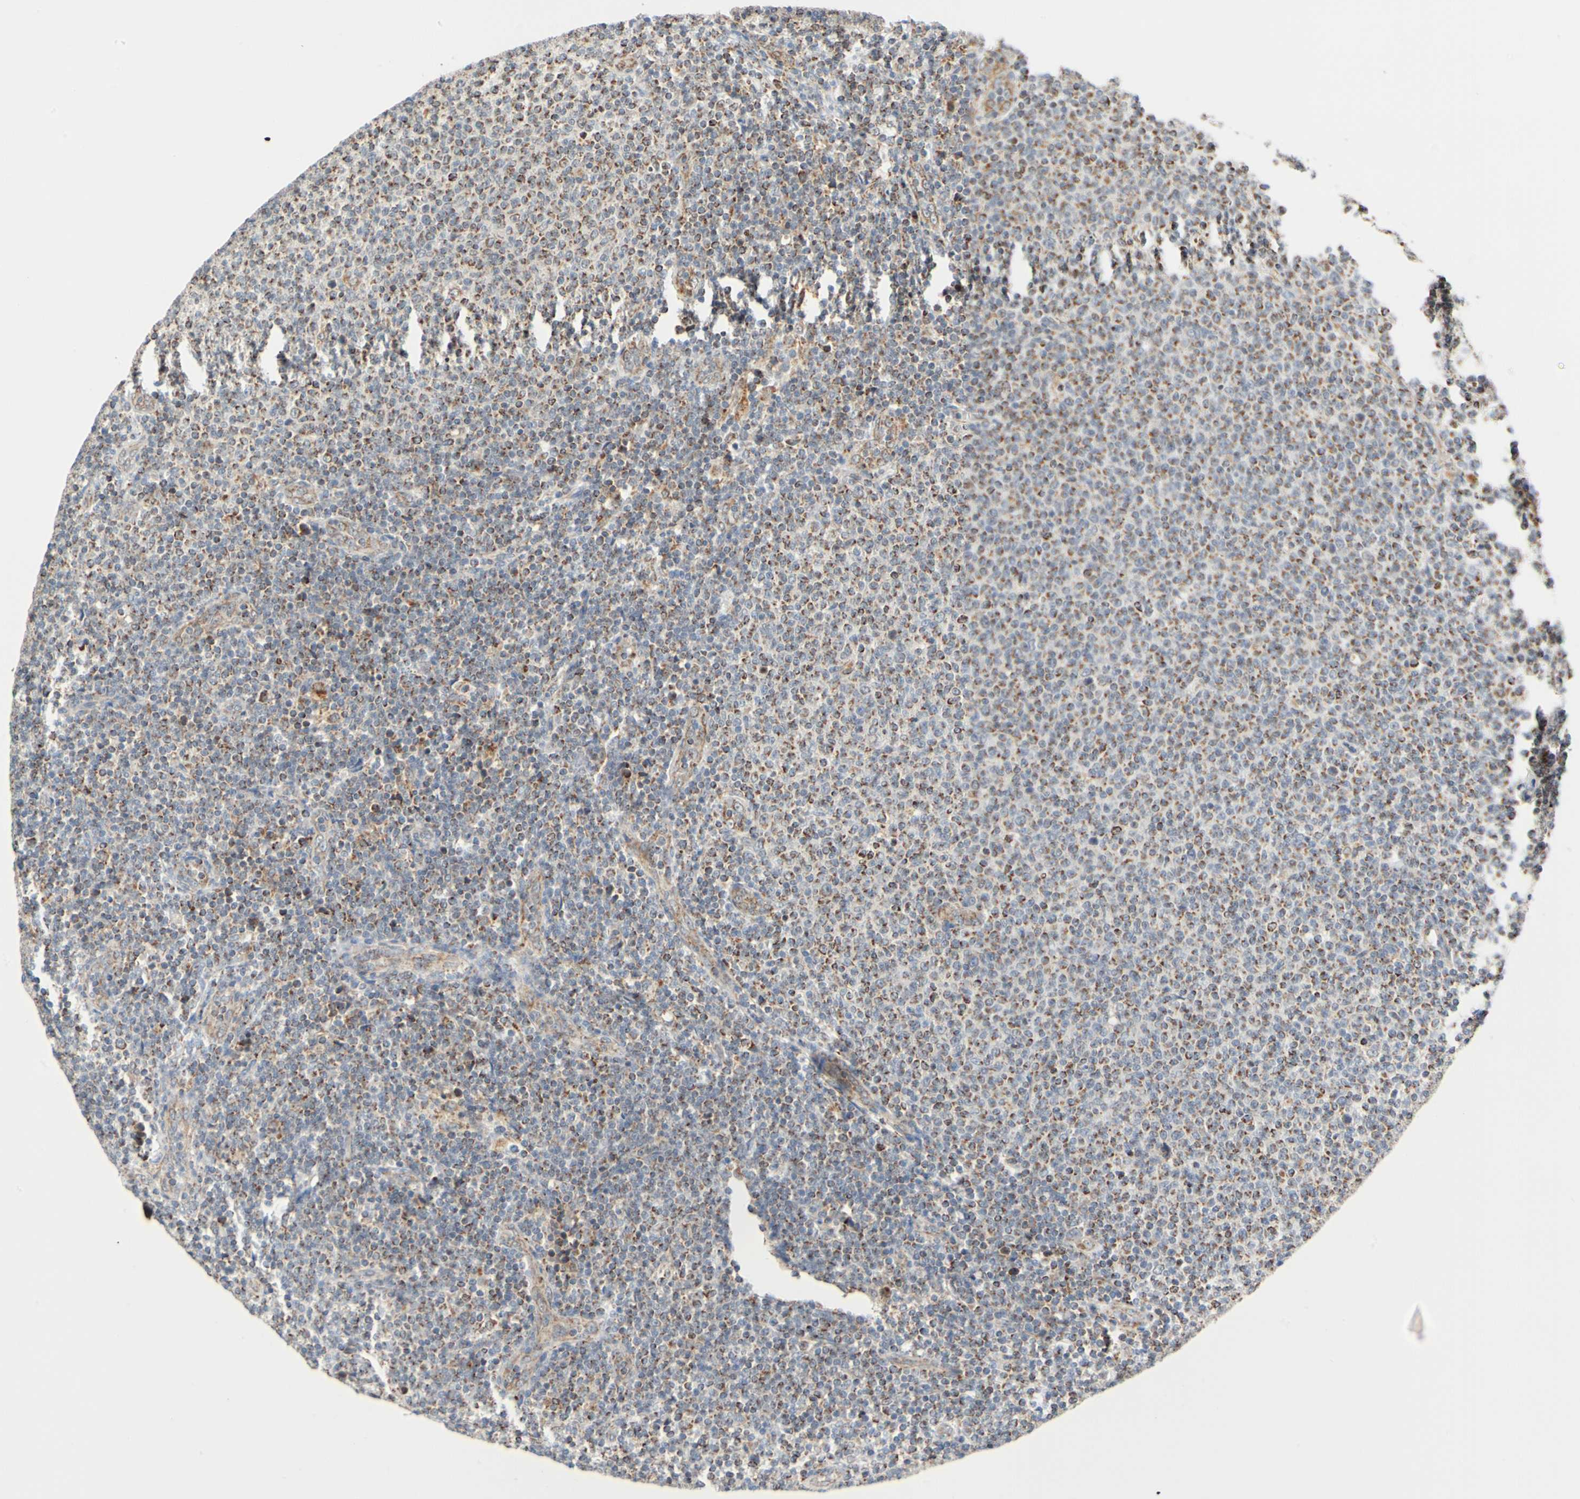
{"staining": {"intensity": "moderate", "quantity": "<25%", "location": "cytoplasmic/membranous"}, "tissue": "lymphoma", "cell_type": "Tumor cells", "image_type": "cancer", "snomed": [{"axis": "morphology", "description": "Malignant lymphoma, non-Hodgkin's type, Low grade"}, {"axis": "topography", "description": "Lymph node"}], "caption": "Immunohistochemical staining of lymphoma demonstrates moderate cytoplasmic/membranous protein expression in approximately <25% of tumor cells. (brown staining indicates protein expression, while blue staining denotes nuclei).", "gene": "SFXN3", "patient": {"sex": "male", "age": 66}}